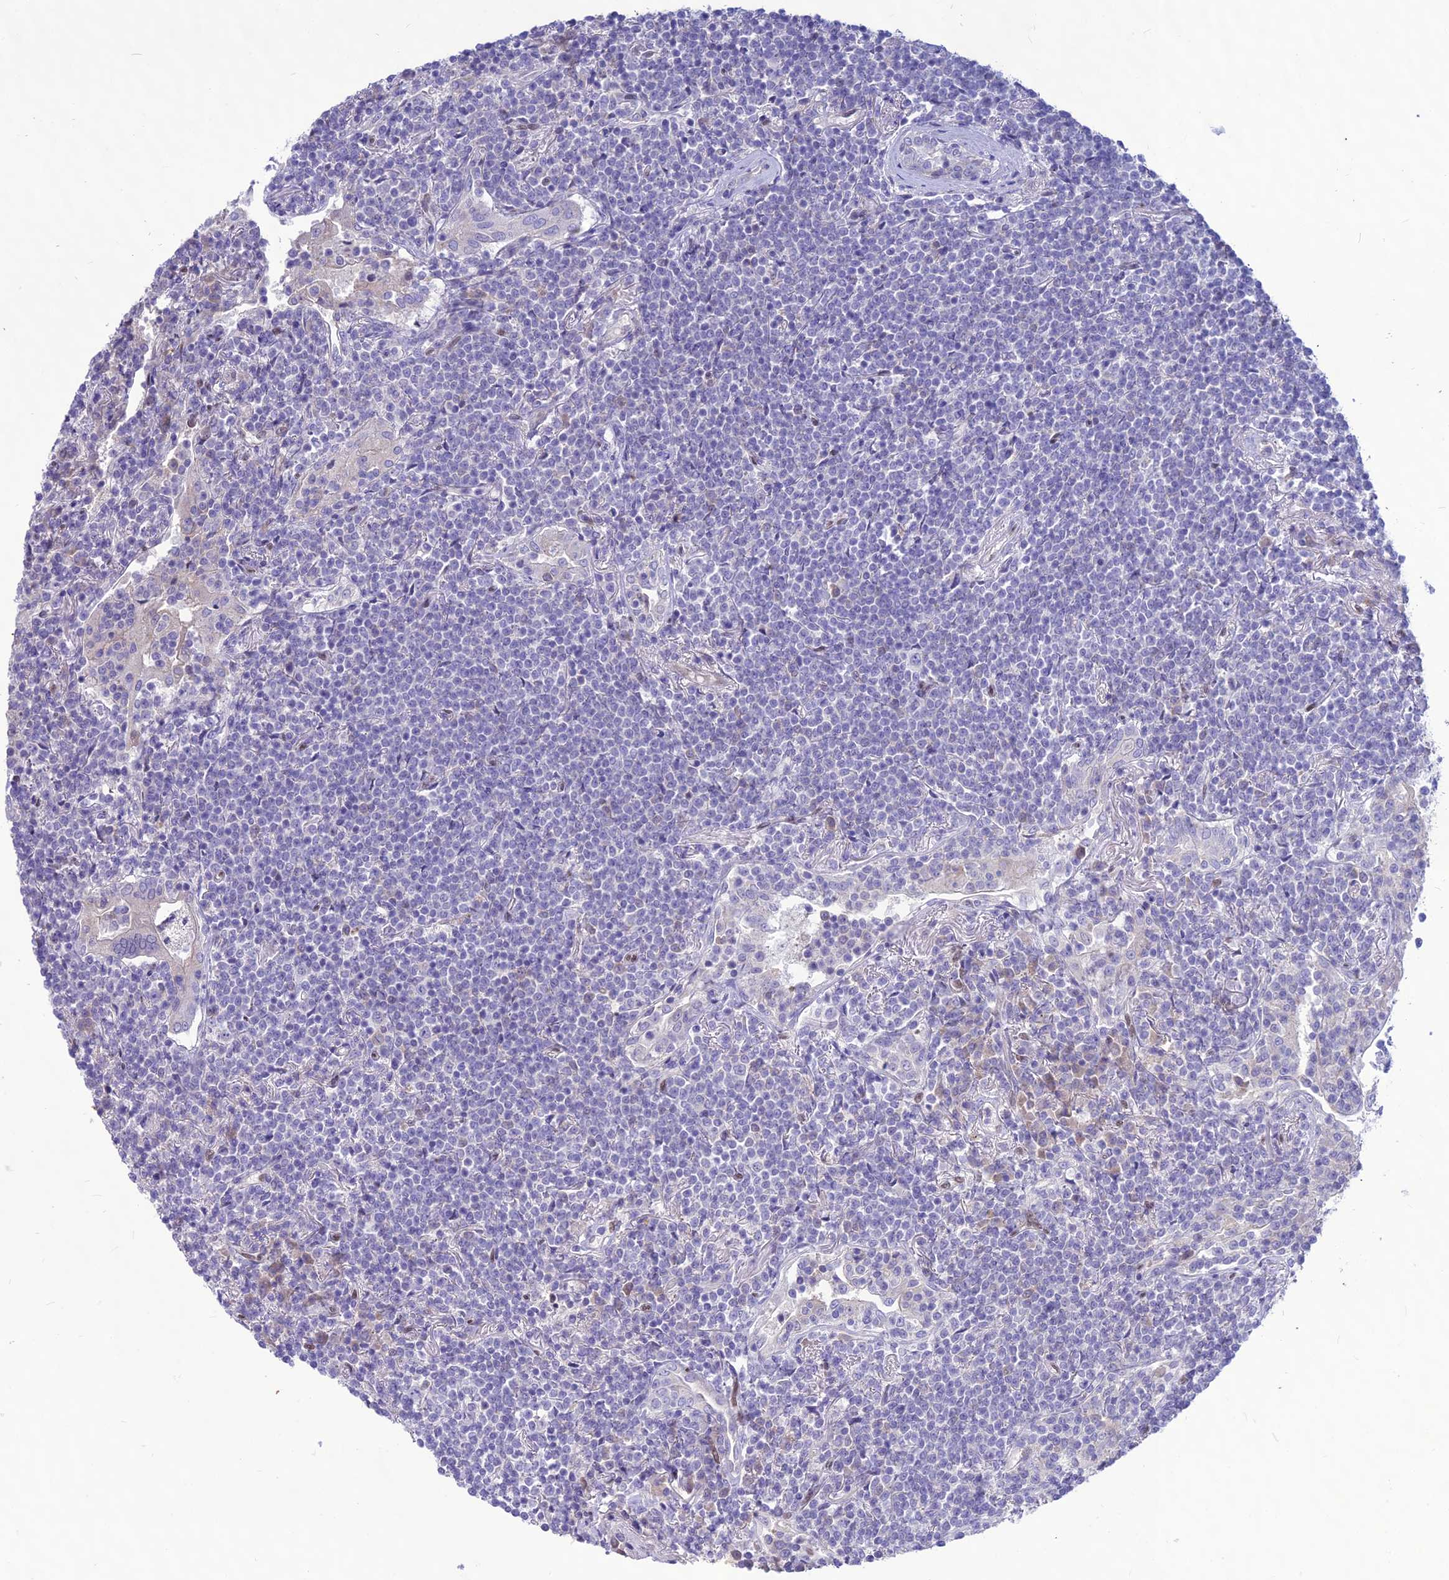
{"staining": {"intensity": "negative", "quantity": "none", "location": "none"}, "tissue": "lymphoma", "cell_type": "Tumor cells", "image_type": "cancer", "snomed": [{"axis": "morphology", "description": "Malignant lymphoma, non-Hodgkin's type, Low grade"}, {"axis": "topography", "description": "Lung"}], "caption": "An image of human lymphoma is negative for staining in tumor cells.", "gene": "NOVA2", "patient": {"sex": "female", "age": 71}}